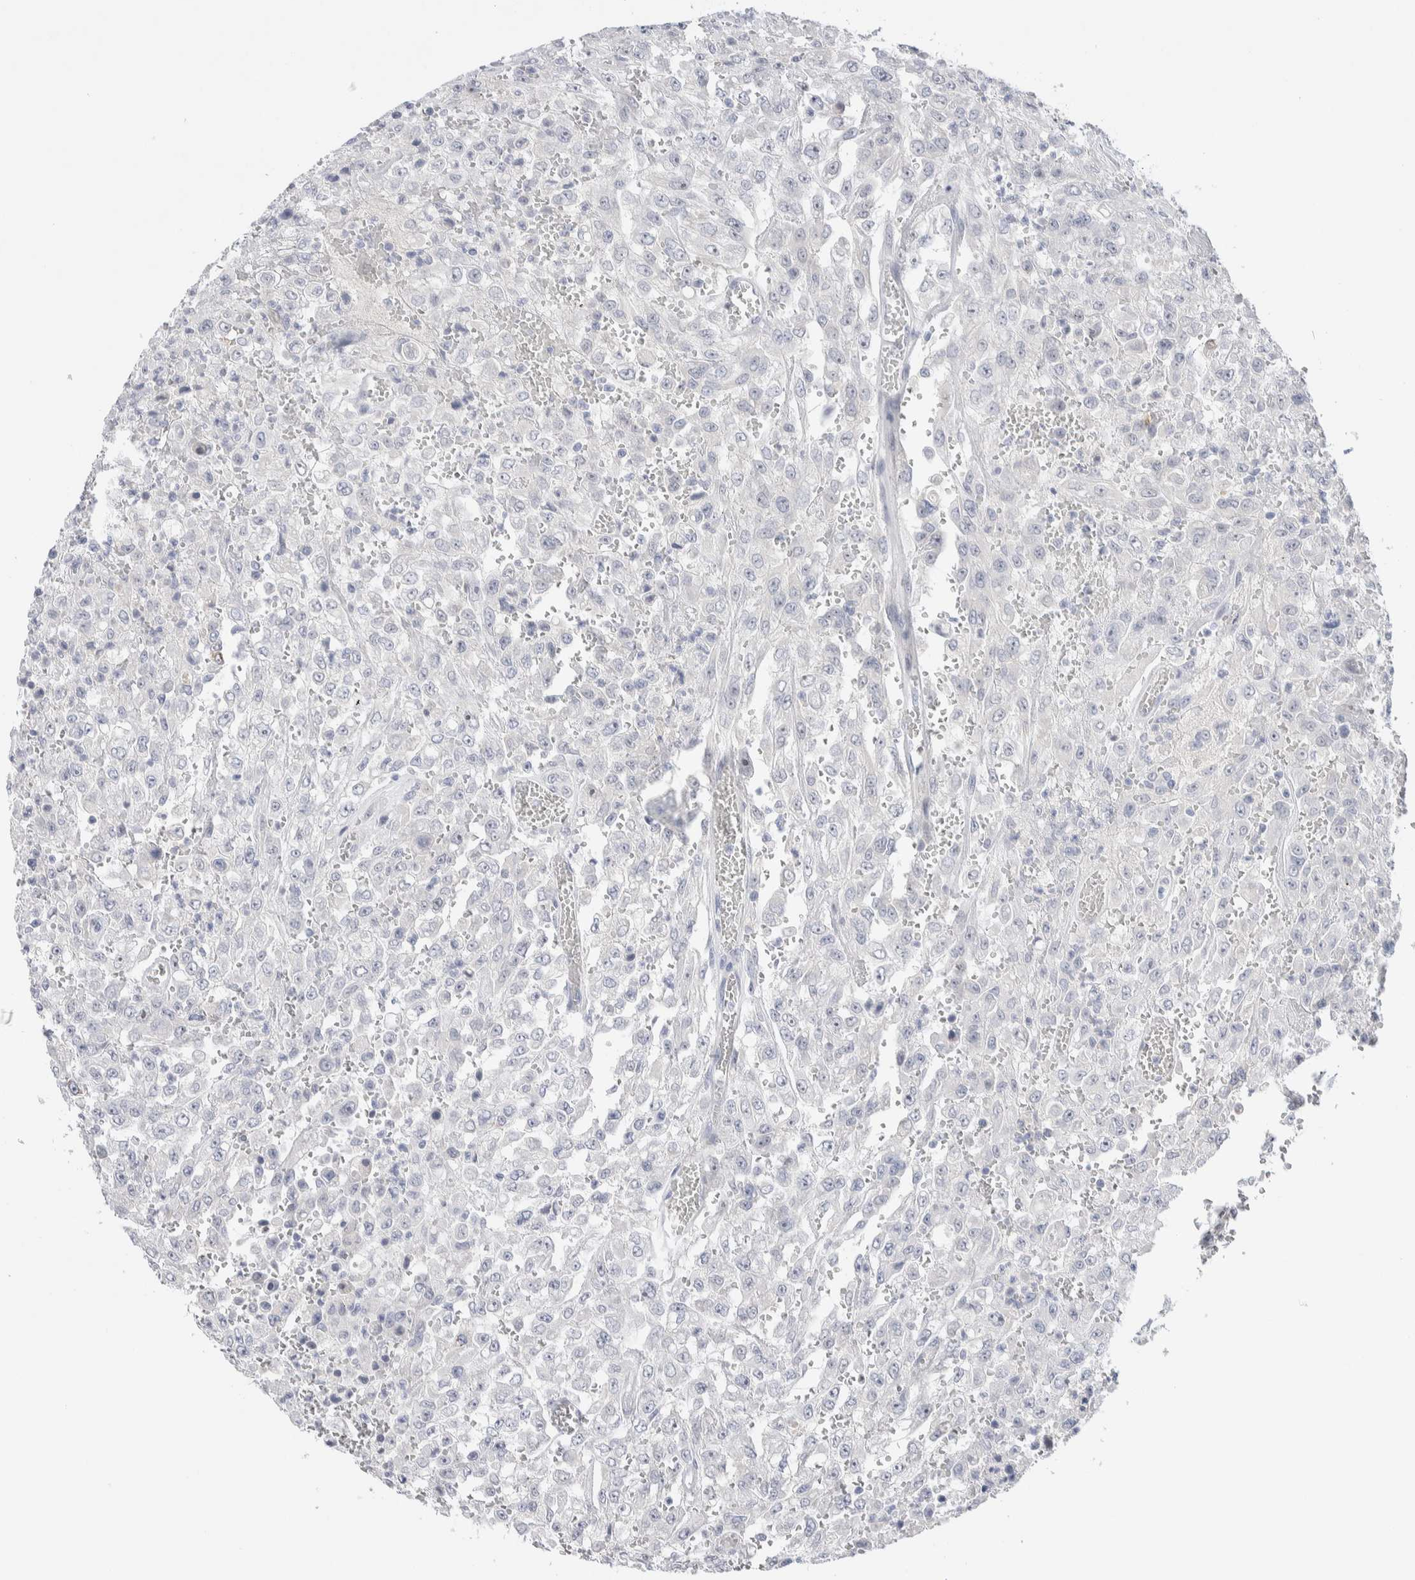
{"staining": {"intensity": "negative", "quantity": "none", "location": "none"}, "tissue": "urothelial cancer", "cell_type": "Tumor cells", "image_type": "cancer", "snomed": [{"axis": "morphology", "description": "Urothelial carcinoma, High grade"}, {"axis": "topography", "description": "Urinary bladder"}], "caption": "Immunohistochemical staining of human urothelial cancer displays no significant staining in tumor cells.", "gene": "DNAJB6", "patient": {"sex": "male", "age": 46}}